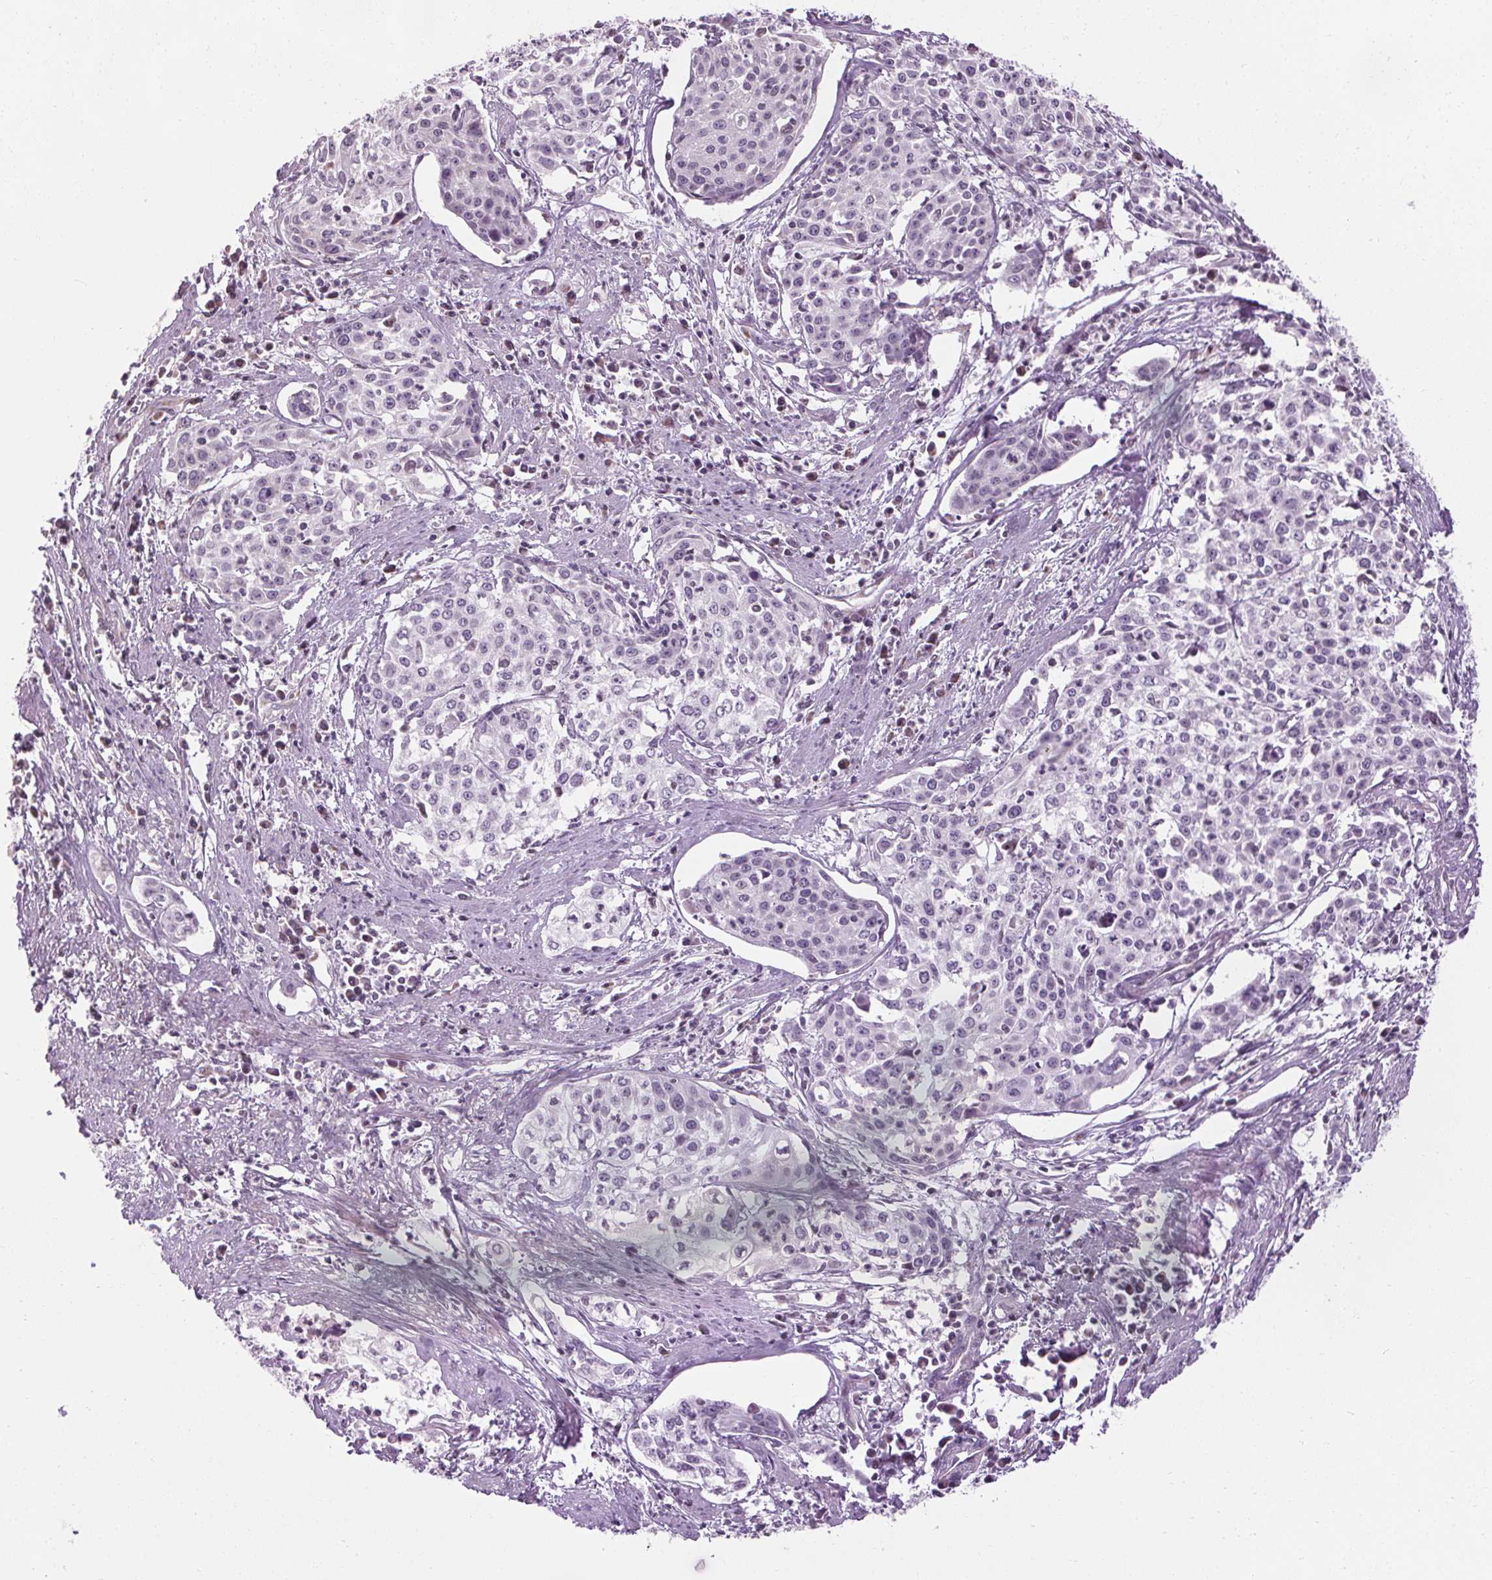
{"staining": {"intensity": "negative", "quantity": "none", "location": "none"}, "tissue": "cervical cancer", "cell_type": "Tumor cells", "image_type": "cancer", "snomed": [{"axis": "morphology", "description": "Squamous cell carcinoma, NOS"}, {"axis": "topography", "description": "Cervix"}], "caption": "This is an immunohistochemistry (IHC) histopathology image of cervical cancer (squamous cell carcinoma). There is no positivity in tumor cells.", "gene": "LFNG", "patient": {"sex": "female", "age": 39}}